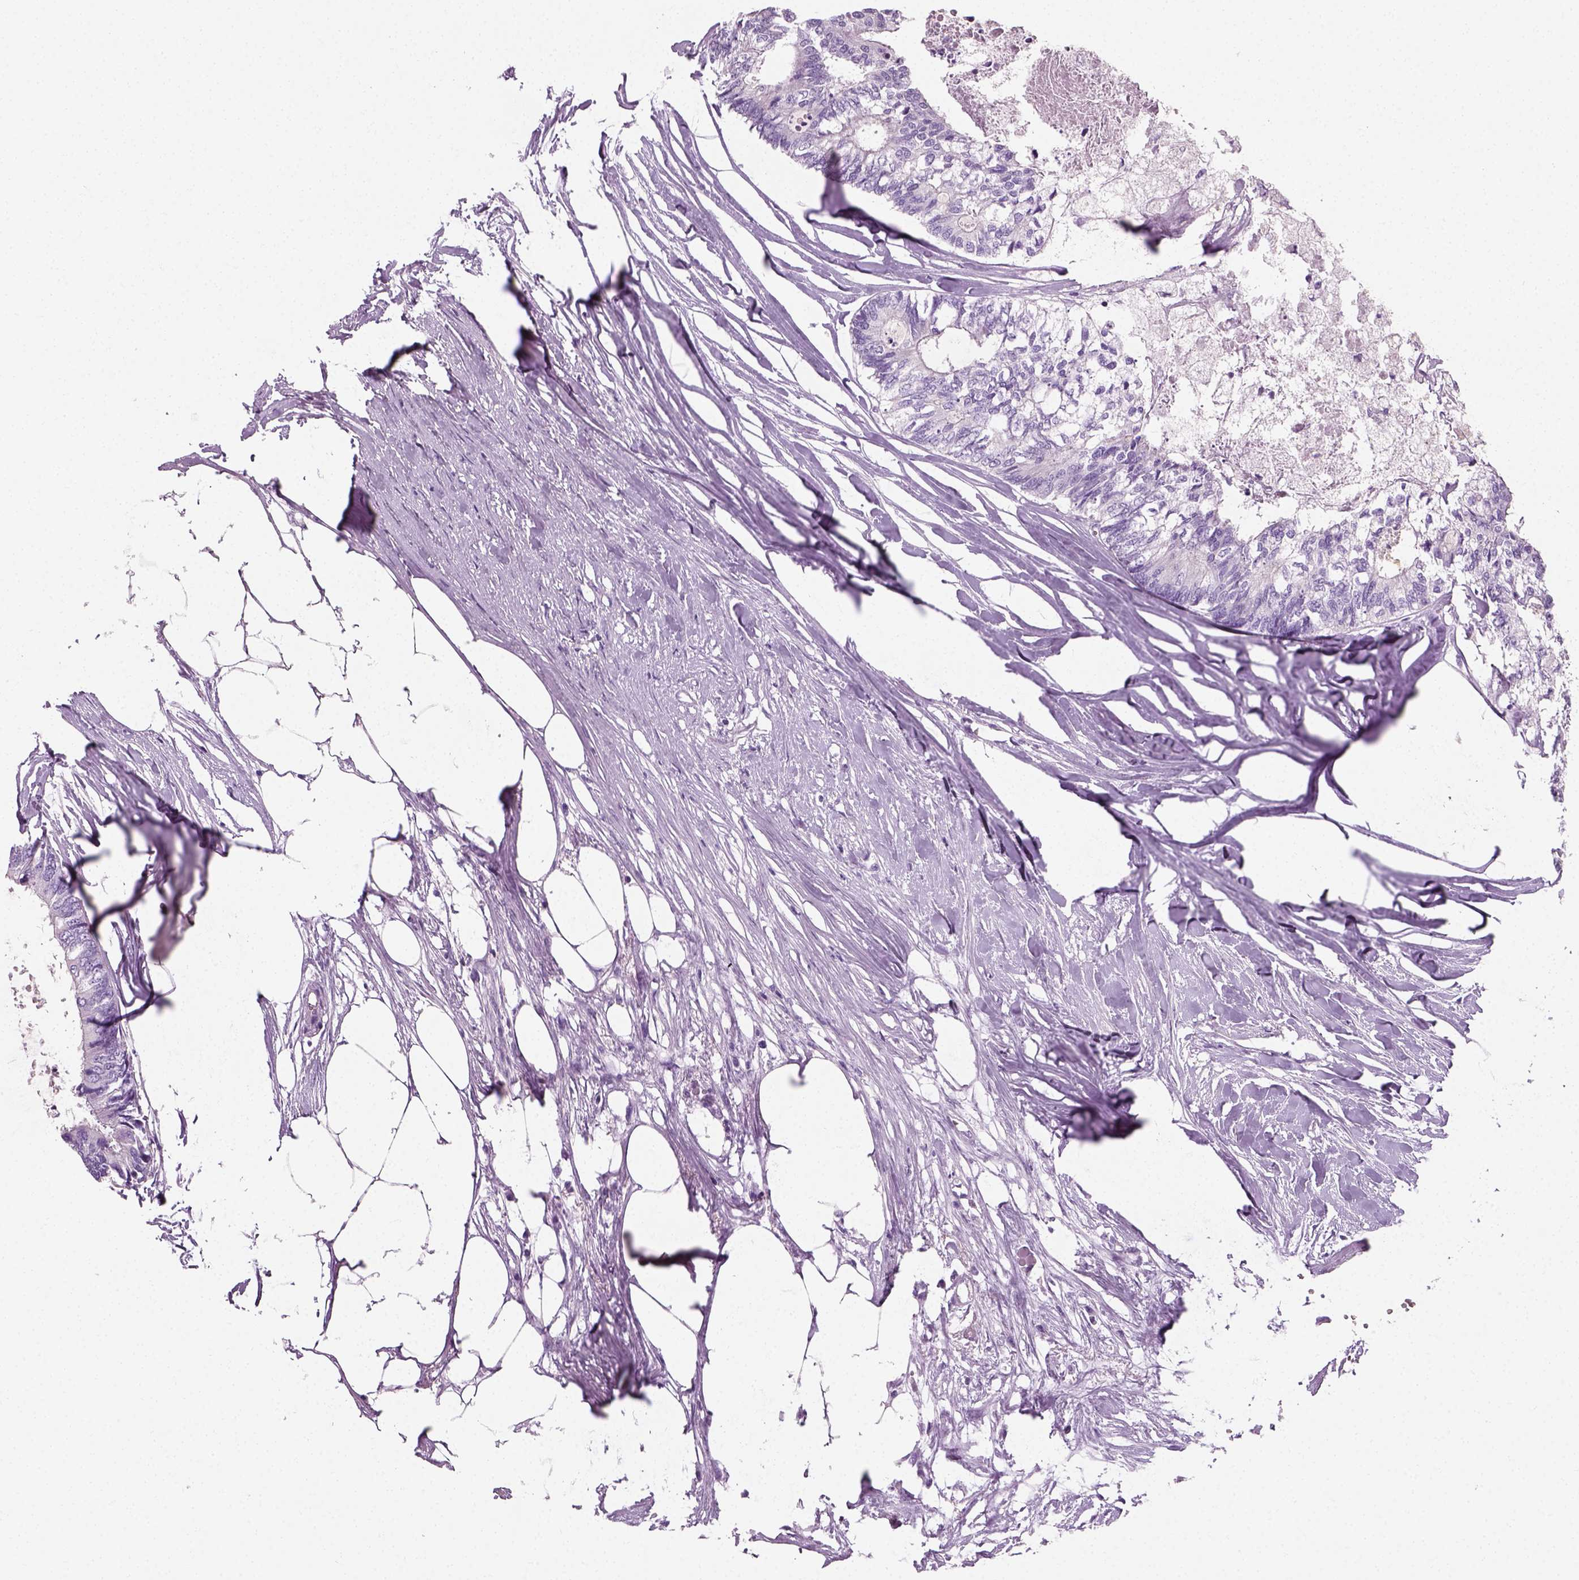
{"staining": {"intensity": "negative", "quantity": "none", "location": "none"}, "tissue": "colorectal cancer", "cell_type": "Tumor cells", "image_type": "cancer", "snomed": [{"axis": "morphology", "description": "Adenocarcinoma, NOS"}, {"axis": "topography", "description": "Colon"}, {"axis": "topography", "description": "Rectum"}], "caption": "Tumor cells are negative for brown protein staining in colorectal adenocarcinoma.", "gene": "SPATA31E1", "patient": {"sex": "male", "age": 57}}